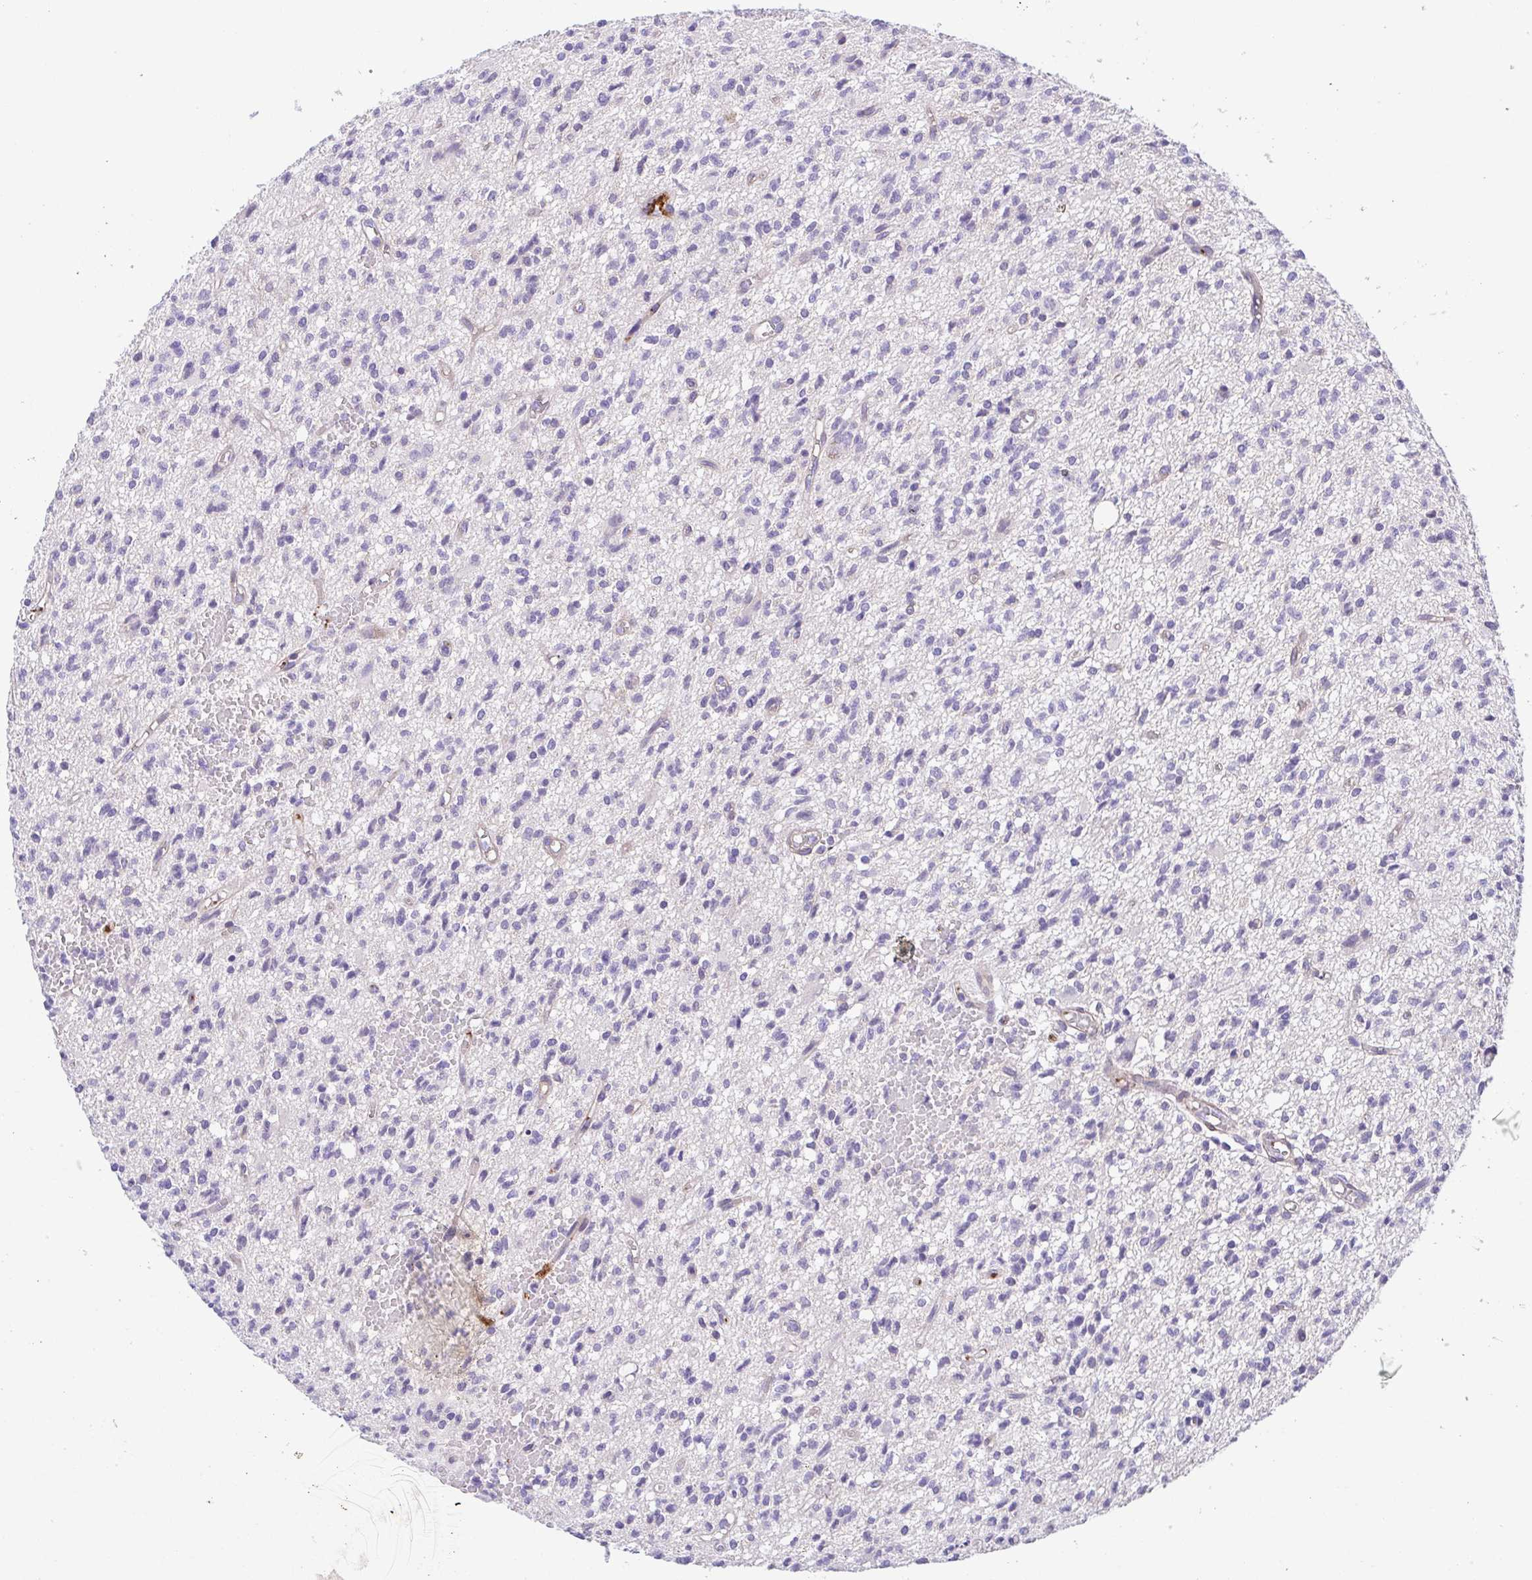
{"staining": {"intensity": "negative", "quantity": "none", "location": "none"}, "tissue": "glioma", "cell_type": "Tumor cells", "image_type": "cancer", "snomed": [{"axis": "morphology", "description": "Glioma, malignant, Low grade"}, {"axis": "topography", "description": "Brain"}], "caption": "IHC of human glioma reveals no expression in tumor cells.", "gene": "PRR14L", "patient": {"sex": "male", "age": 64}}